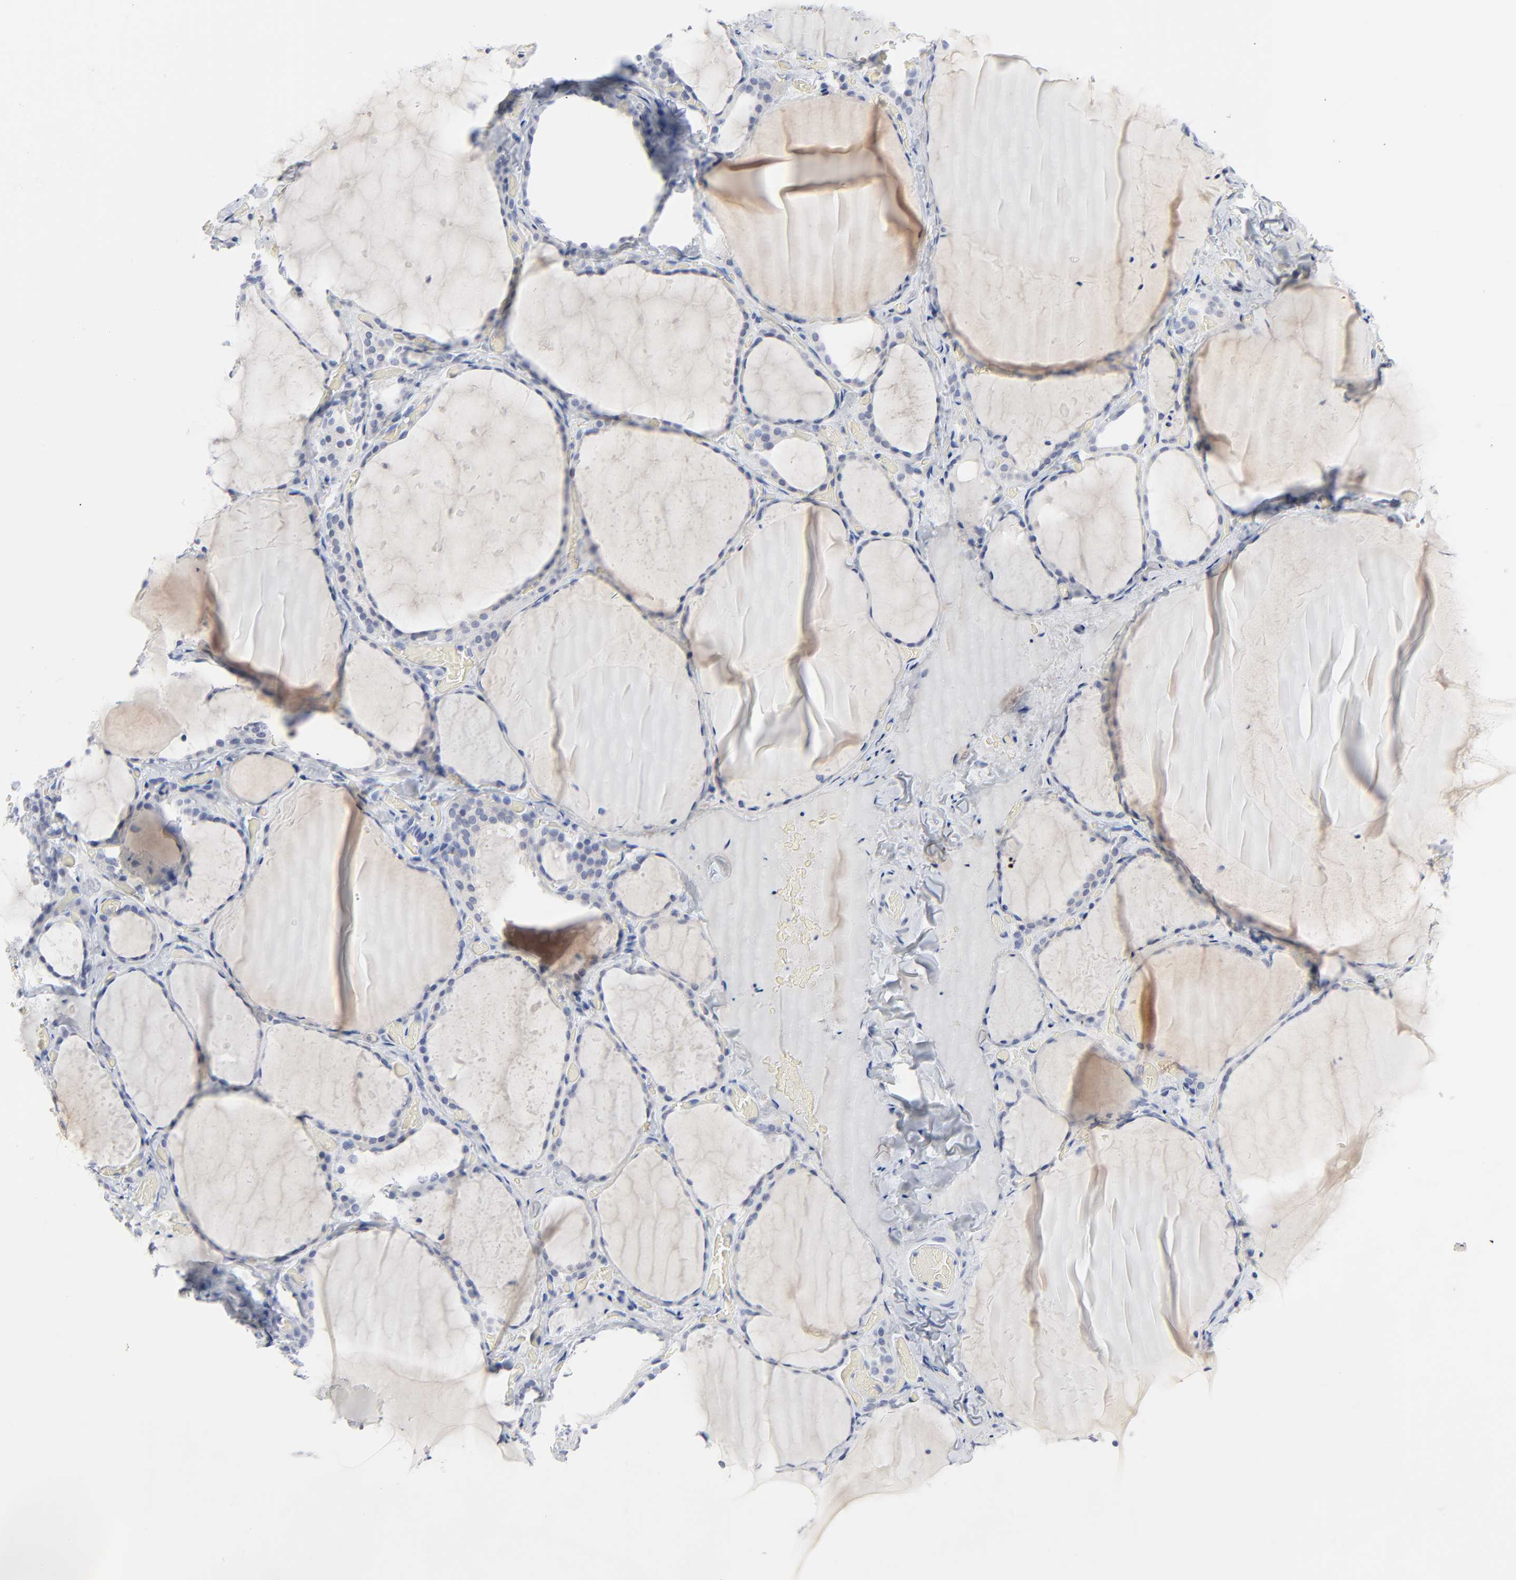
{"staining": {"intensity": "negative", "quantity": "none", "location": "none"}, "tissue": "thyroid gland", "cell_type": "Glandular cells", "image_type": "normal", "snomed": [{"axis": "morphology", "description": "Normal tissue, NOS"}, {"axis": "topography", "description": "Thyroid gland"}], "caption": "Thyroid gland stained for a protein using immunohistochemistry (IHC) reveals no staining glandular cells.", "gene": "CLEC4G", "patient": {"sex": "female", "age": 22}}